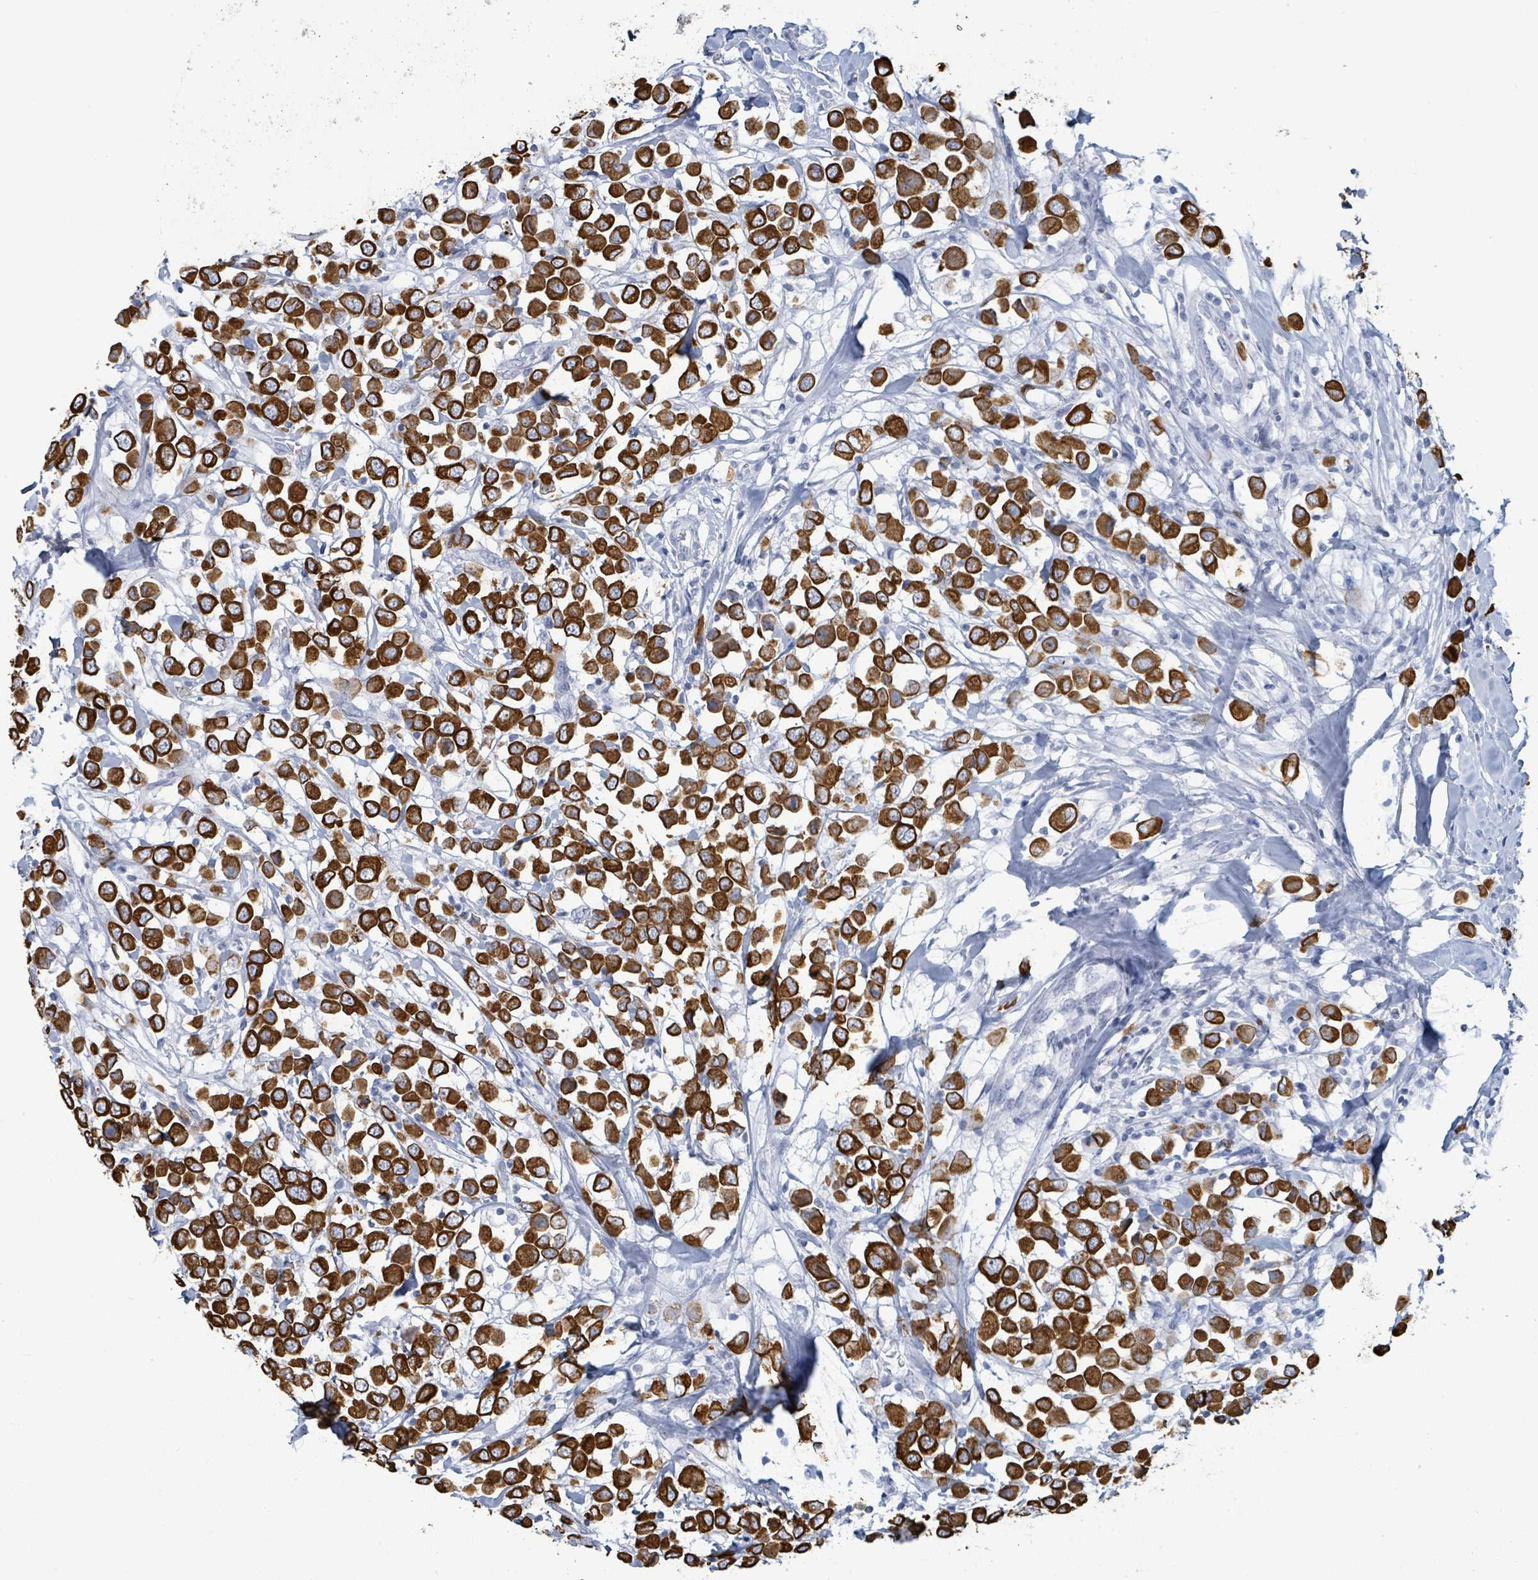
{"staining": {"intensity": "strong", "quantity": ">75%", "location": "cytoplasmic/membranous"}, "tissue": "breast cancer", "cell_type": "Tumor cells", "image_type": "cancer", "snomed": [{"axis": "morphology", "description": "Duct carcinoma"}, {"axis": "topography", "description": "Breast"}], "caption": "Human breast infiltrating ductal carcinoma stained for a protein (brown) demonstrates strong cytoplasmic/membranous positive staining in approximately >75% of tumor cells.", "gene": "KRT8", "patient": {"sex": "female", "age": 61}}